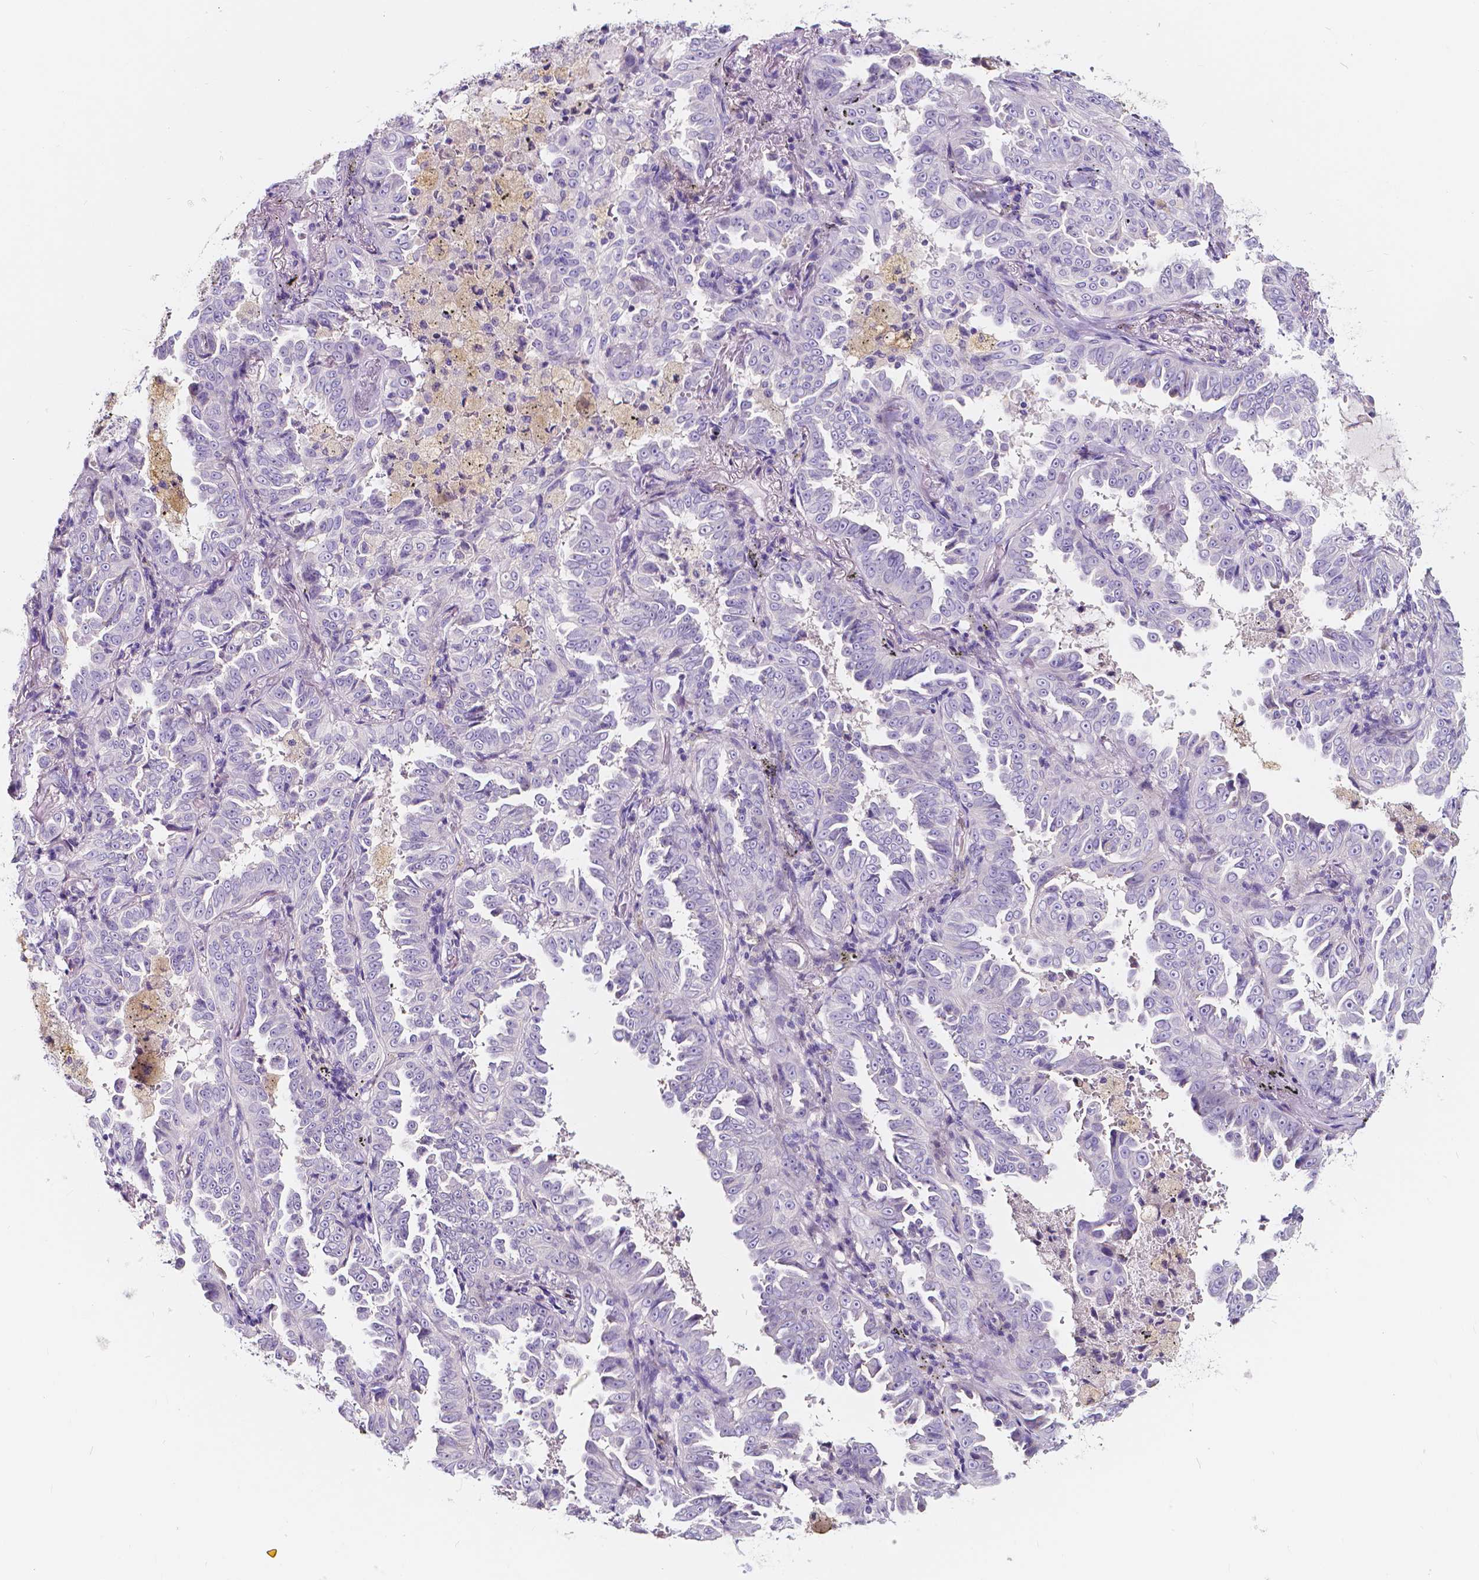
{"staining": {"intensity": "negative", "quantity": "none", "location": "none"}, "tissue": "lung cancer", "cell_type": "Tumor cells", "image_type": "cancer", "snomed": [{"axis": "morphology", "description": "Adenocarcinoma, NOS"}, {"axis": "topography", "description": "Lung"}], "caption": "Immunohistochemical staining of lung cancer (adenocarcinoma) exhibits no significant positivity in tumor cells.", "gene": "CLSTN2", "patient": {"sex": "female", "age": 52}}